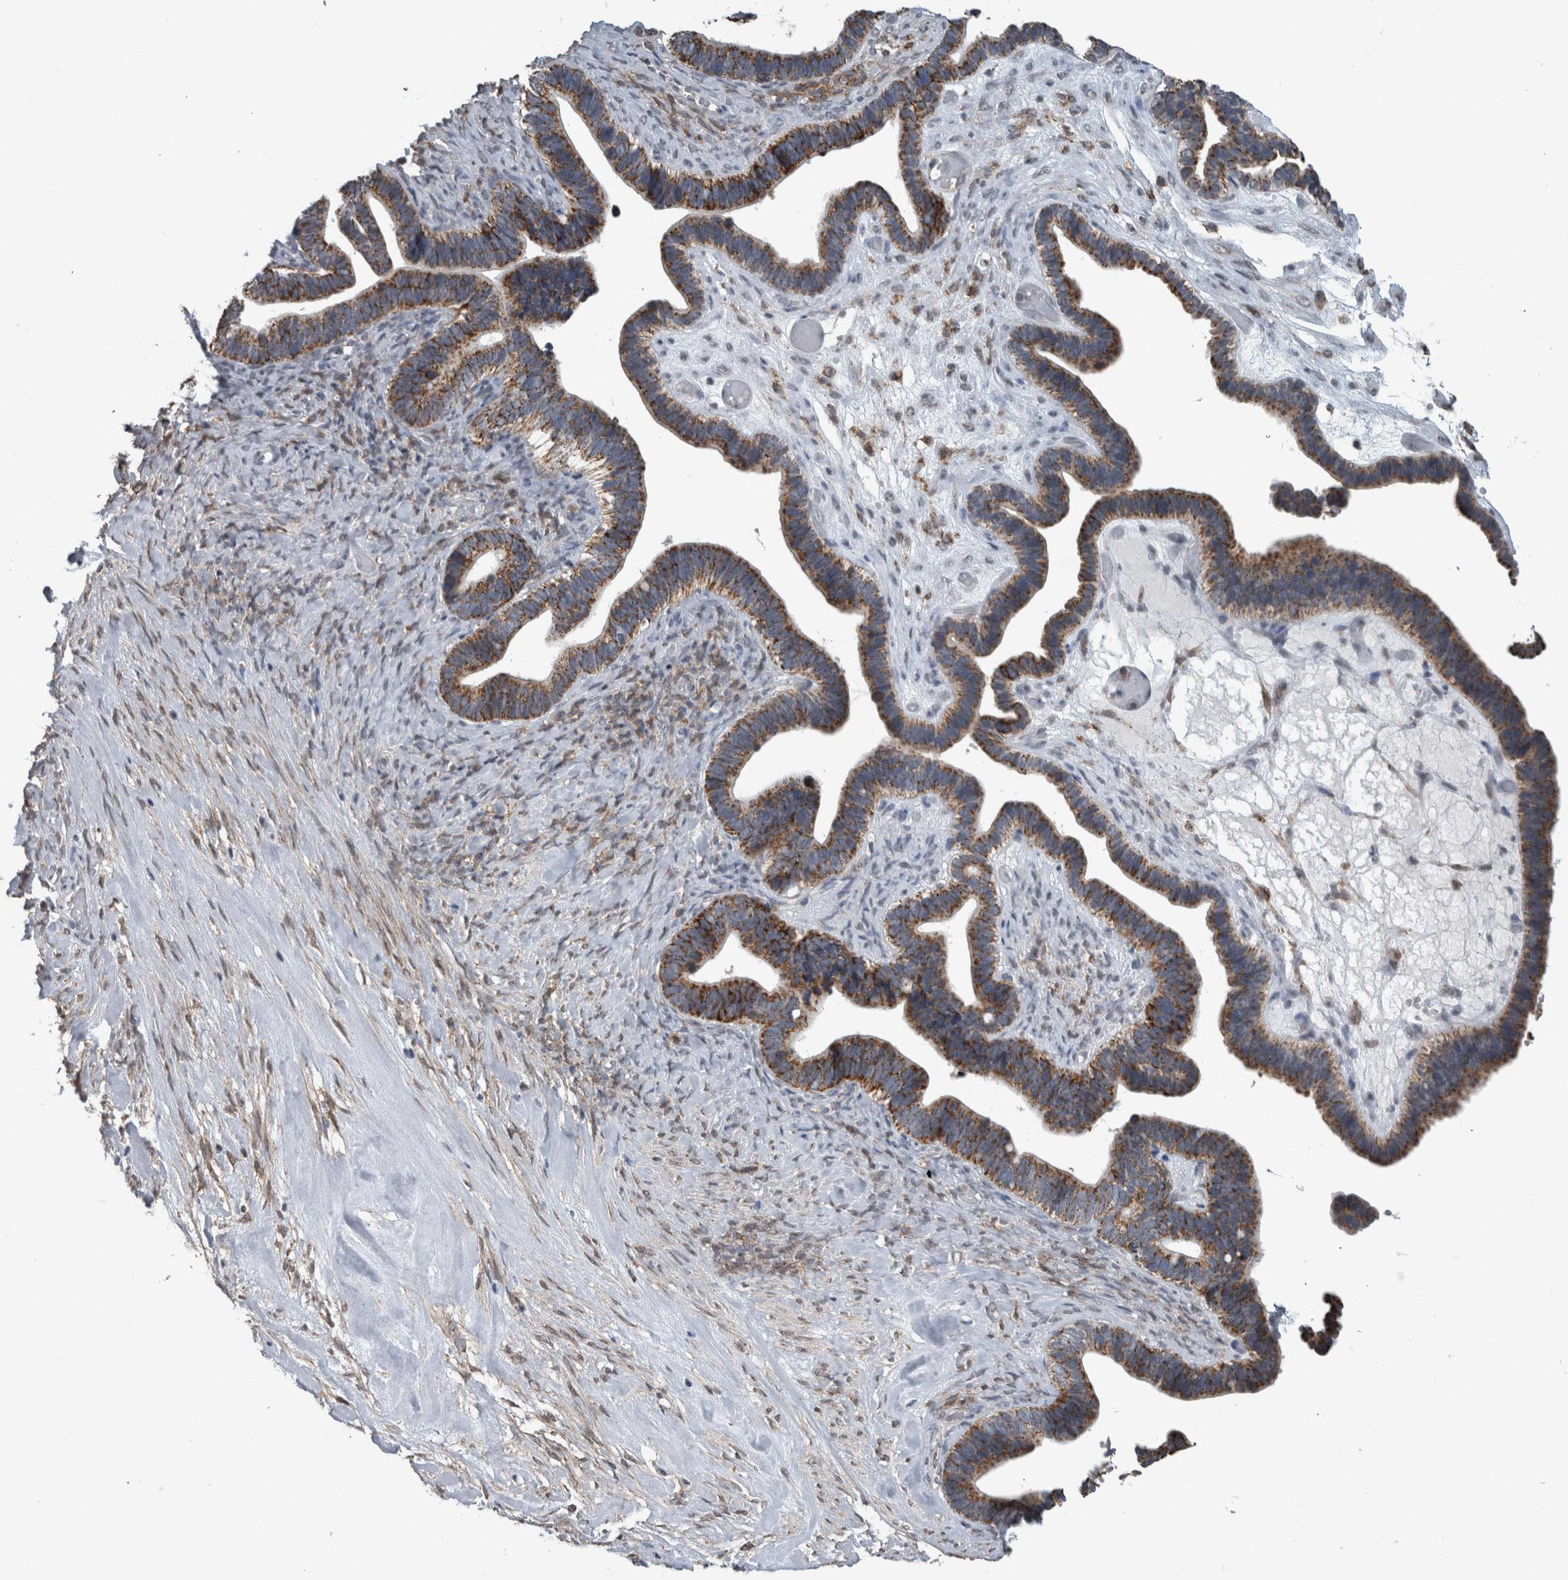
{"staining": {"intensity": "strong", "quantity": ">75%", "location": "cytoplasmic/membranous"}, "tissue": "ovarian cancer", "cell_type": "Tumor cells", "image_type": "cancer", "snomed": [{"axis": "morphology", "description": "Cystadenocarcinoma, serous, NOS"}, {"axis": "topography", "description": "Ovary"}], "caption": "The immunohistochemical stain highlights strong cytoplasmic/membranous positivity in tumor cells of ovarian cancer tissue. (Stains: DAB in brown, nuclei in blue, Microscopy: brightfield microscopy at high magnification).", "gene": "ACSF2", "patient": {"sex": "female", "age": 56}}